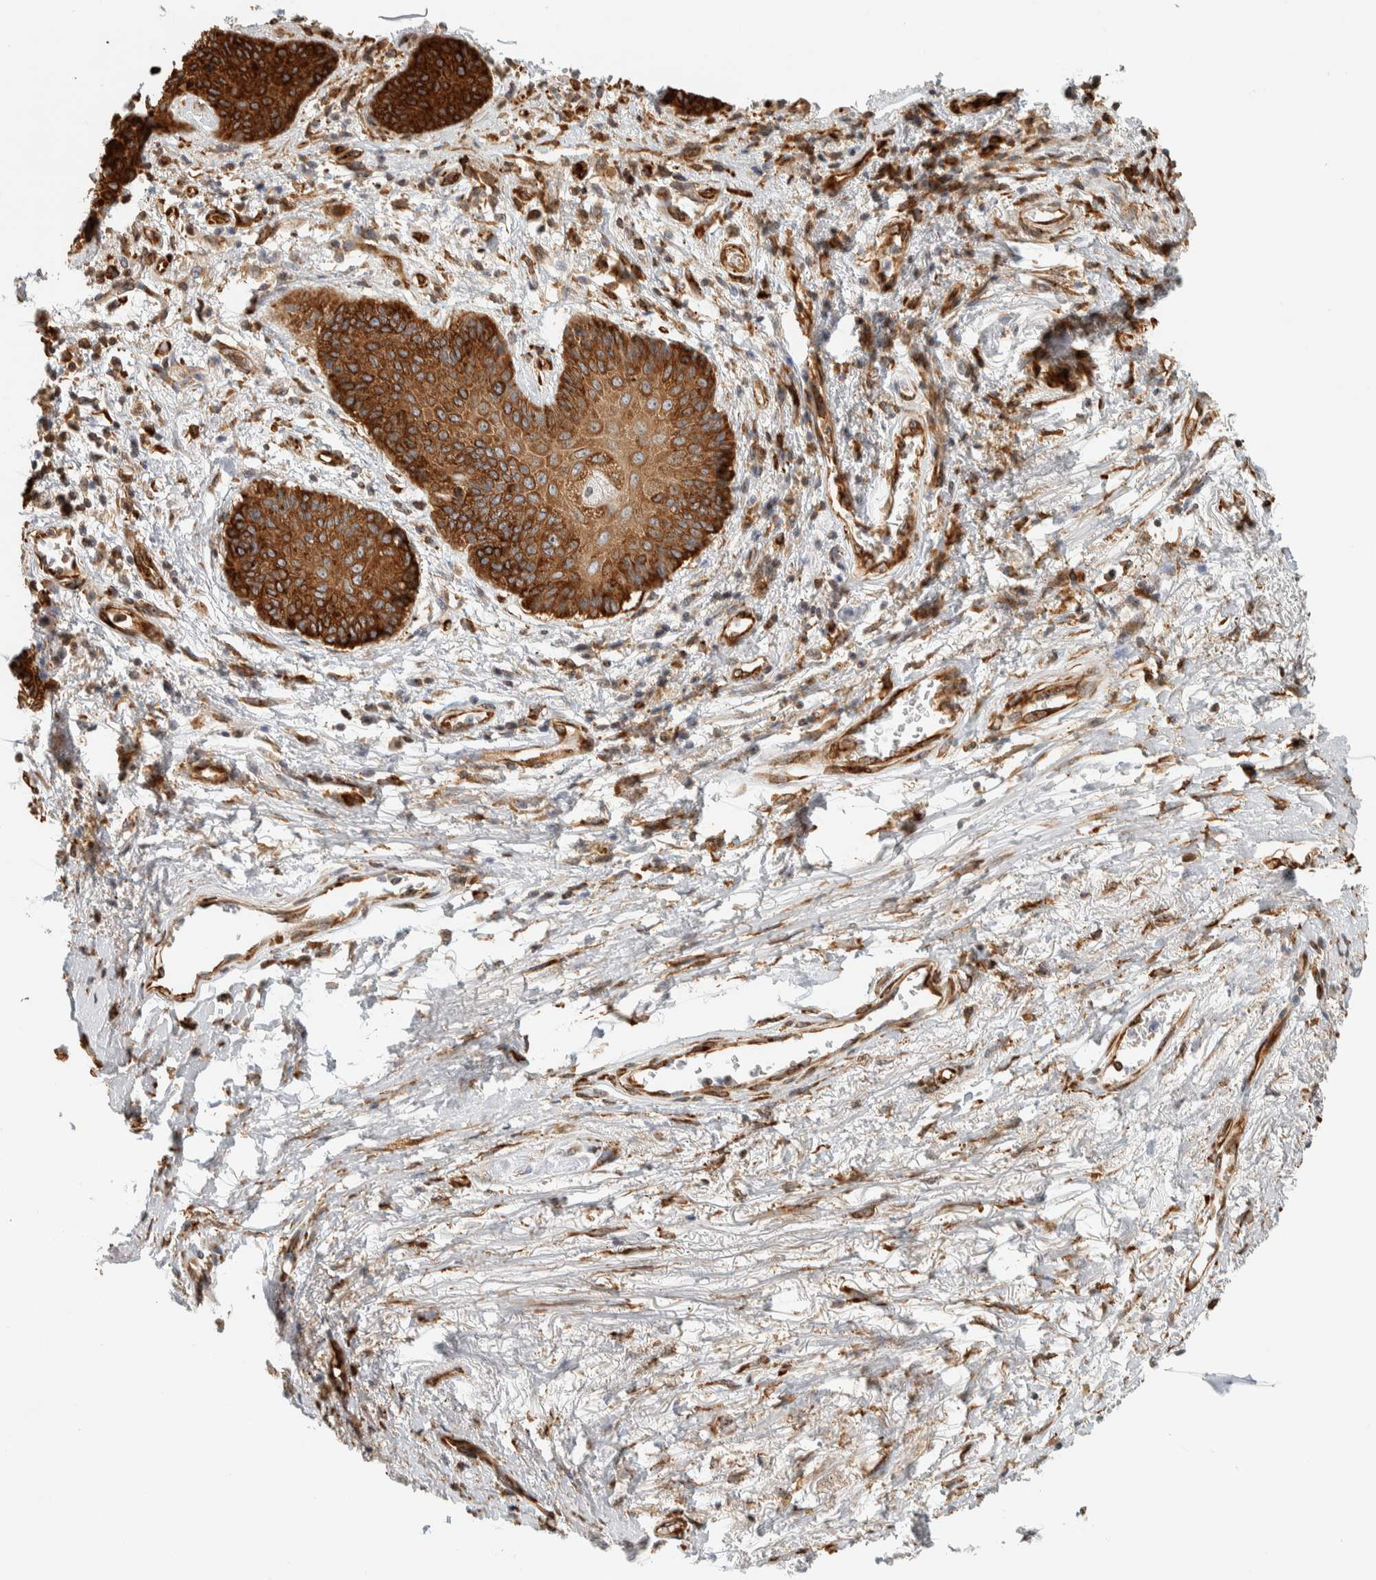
{"staining": {"intensity": "strong", "quantity": ">75%", "location": "cytoplasmic/membranous"}, "tissue": "skin", "cell_type": "Epidermal cells", "image_type": "normal", "snomed": [{"axis": "morphology", "description": "Normal tissue, NOS"}, {"axis": "topography", "description": "Anal"}], "caption": "Protein analysis of unremarkable skin exhibits strong cytoplasmic/membranous positivity in about >75% of epidermal cells. (Stains: DAB (3,3'-diaminobenzidine) in brown, nuclei in blue, Microscopy: brightfield microscopy at high magnification).", "gene": "LLGL2", "patient": {"sex": "female", "age": 46}}